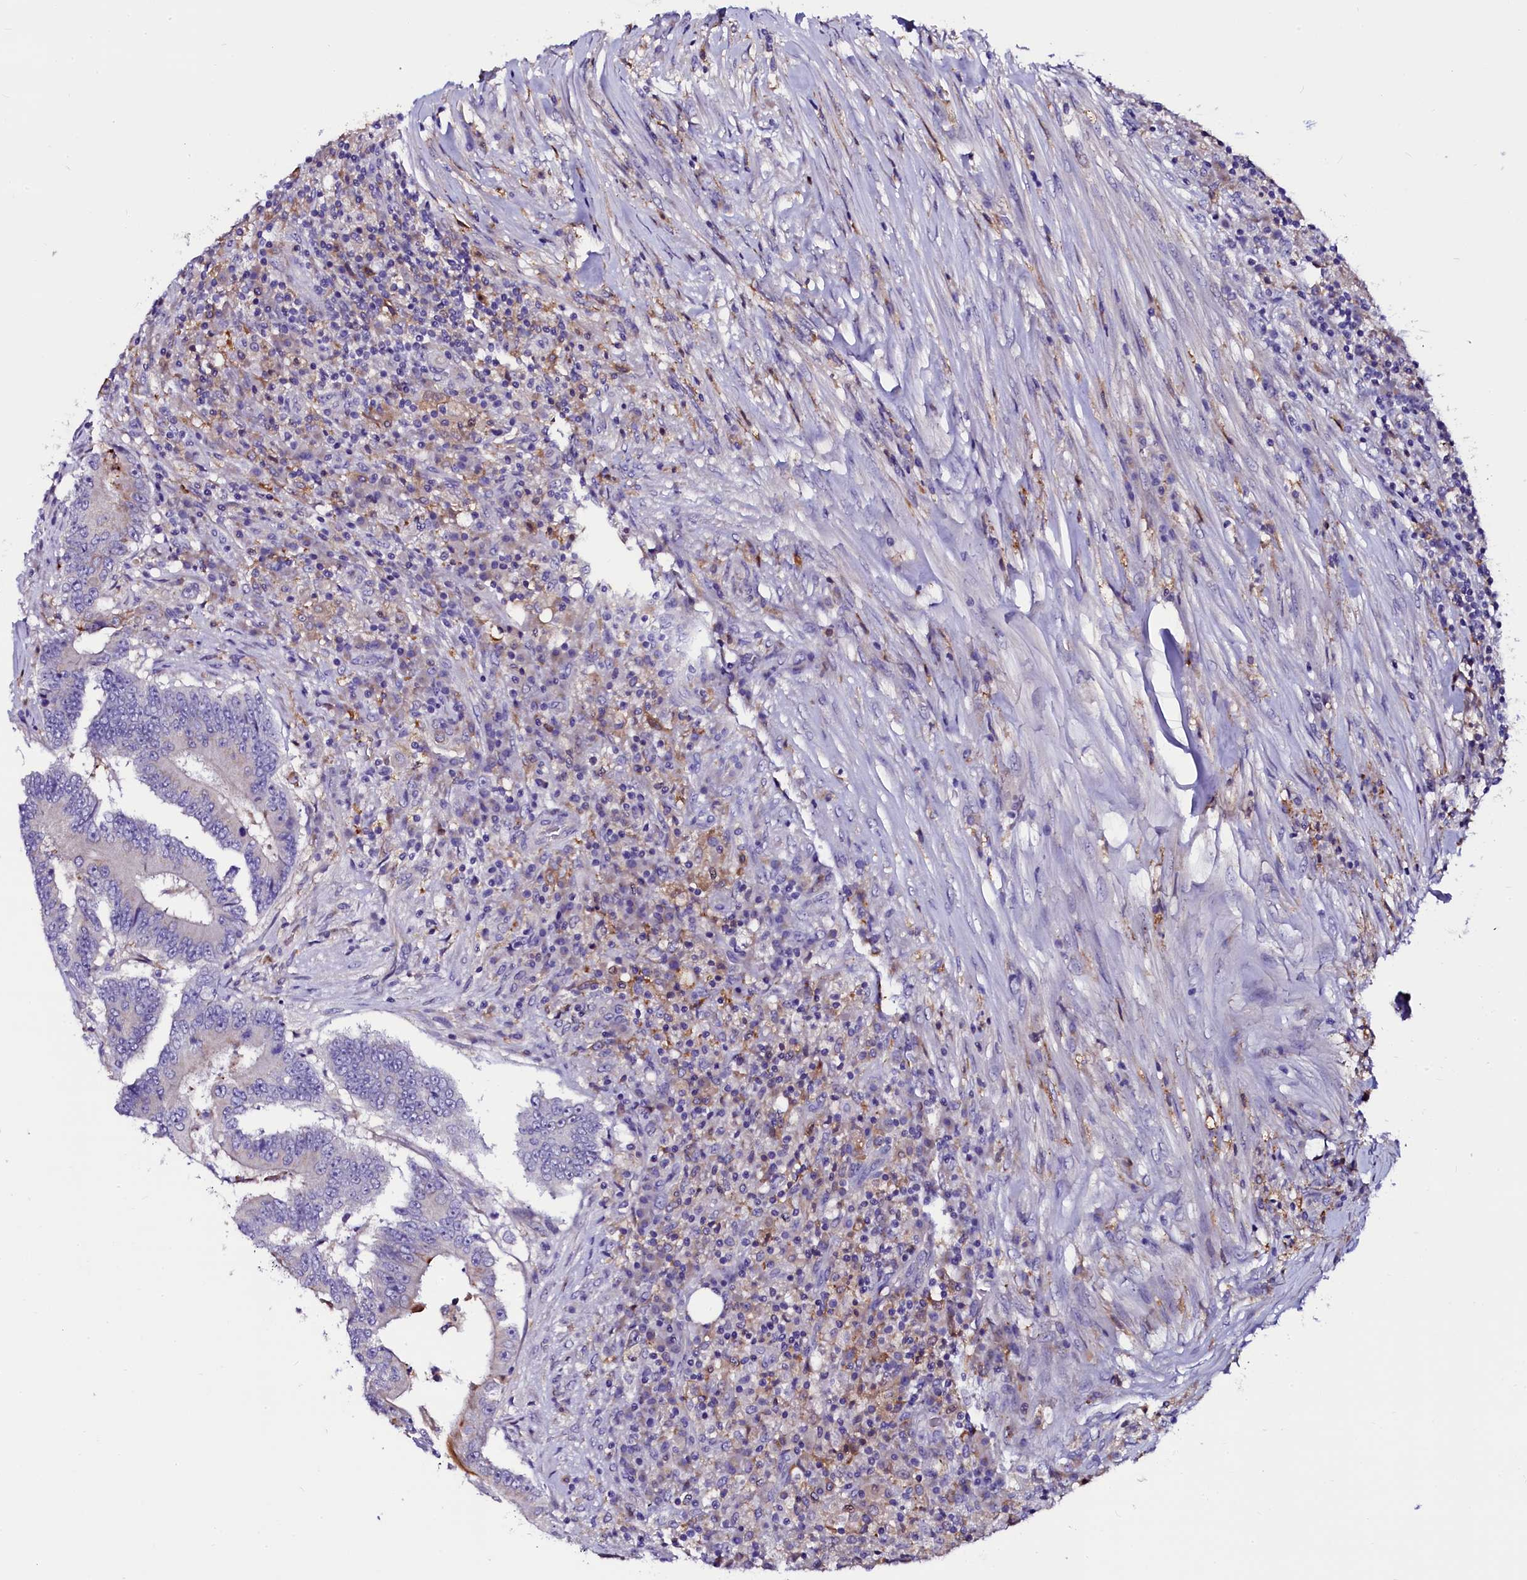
{"staining": {"intensity": "negative", "quantity": "none", "location": "none"}, "tissue": "colorectal cancer", "cell_type": "Tumor cells", "image_type": "cancer", "snomed": [{"axis": "morphology", "description": "Adenocarcinoma, NOS"}, {"axis": "topography", "description": "Colon"}], "caption": "Immunohistochemistry (IHC) of adenocarcinoma (colorectal) displays no staining in tumor cells.", "gene": "OTOL1", "patient": {"sex": "male", "age": 83}}